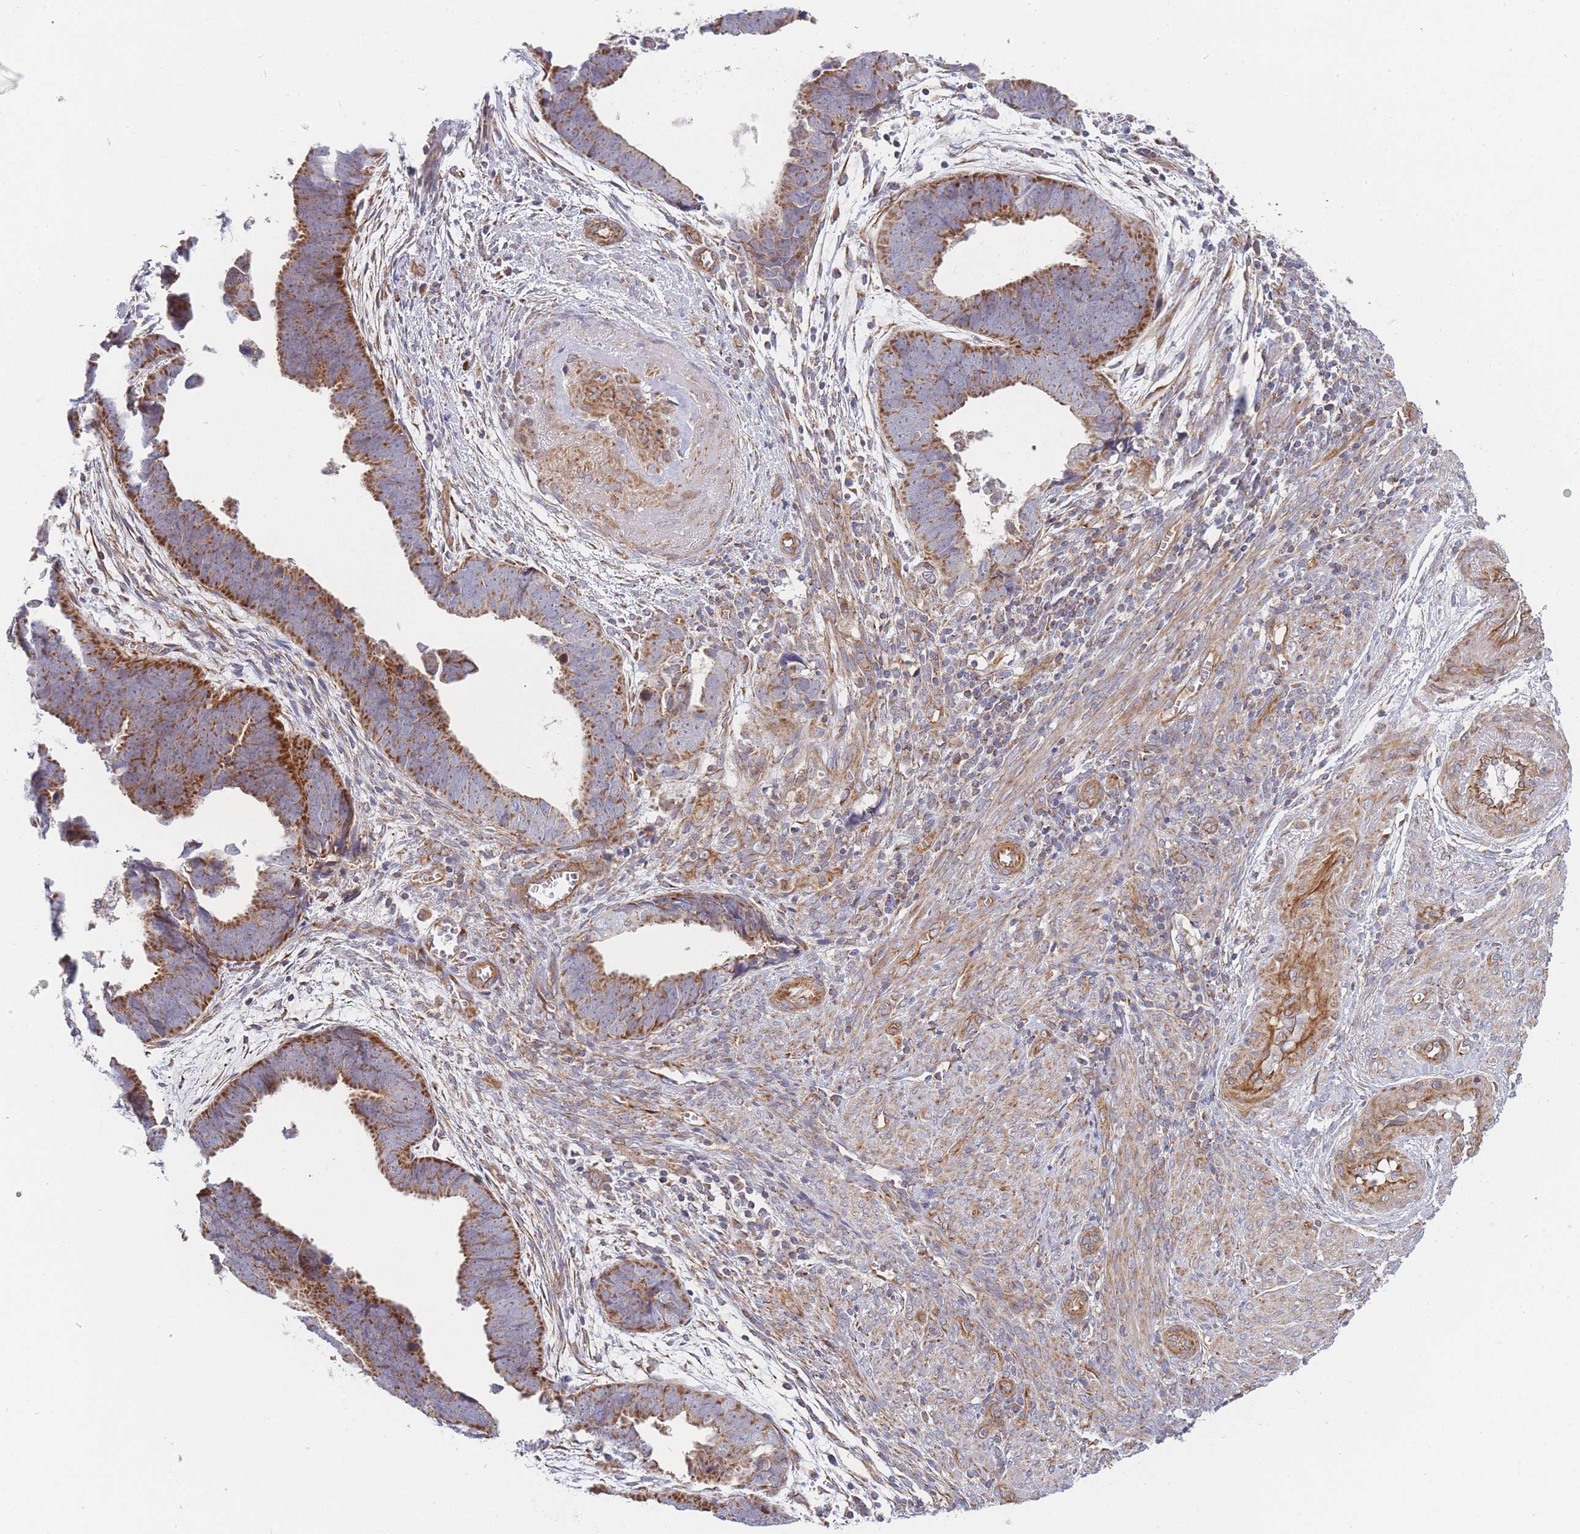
{"staining": {"intensity": "strong", "quantity": ">75%", "location": "cytoplasmic/membranous"}, "tissue": "endometrial cancer", "cell_type": "Tumor cells", "image_type": "cancer", "snomed": [{"axis": "morphology", "description": "Adenocarcinoma, NOS"}, {"axis": "topography", "description": "Endometrium"}], "caption": "The histopathology image shows immunohistochemical staining of endometrial adenocarcinoma. There is strong cytoplasmic/membranous positivity is present in about >75% of tumor cells.", "gene": "MTRES1", "patient": {"sex": "female", "age": 75}}